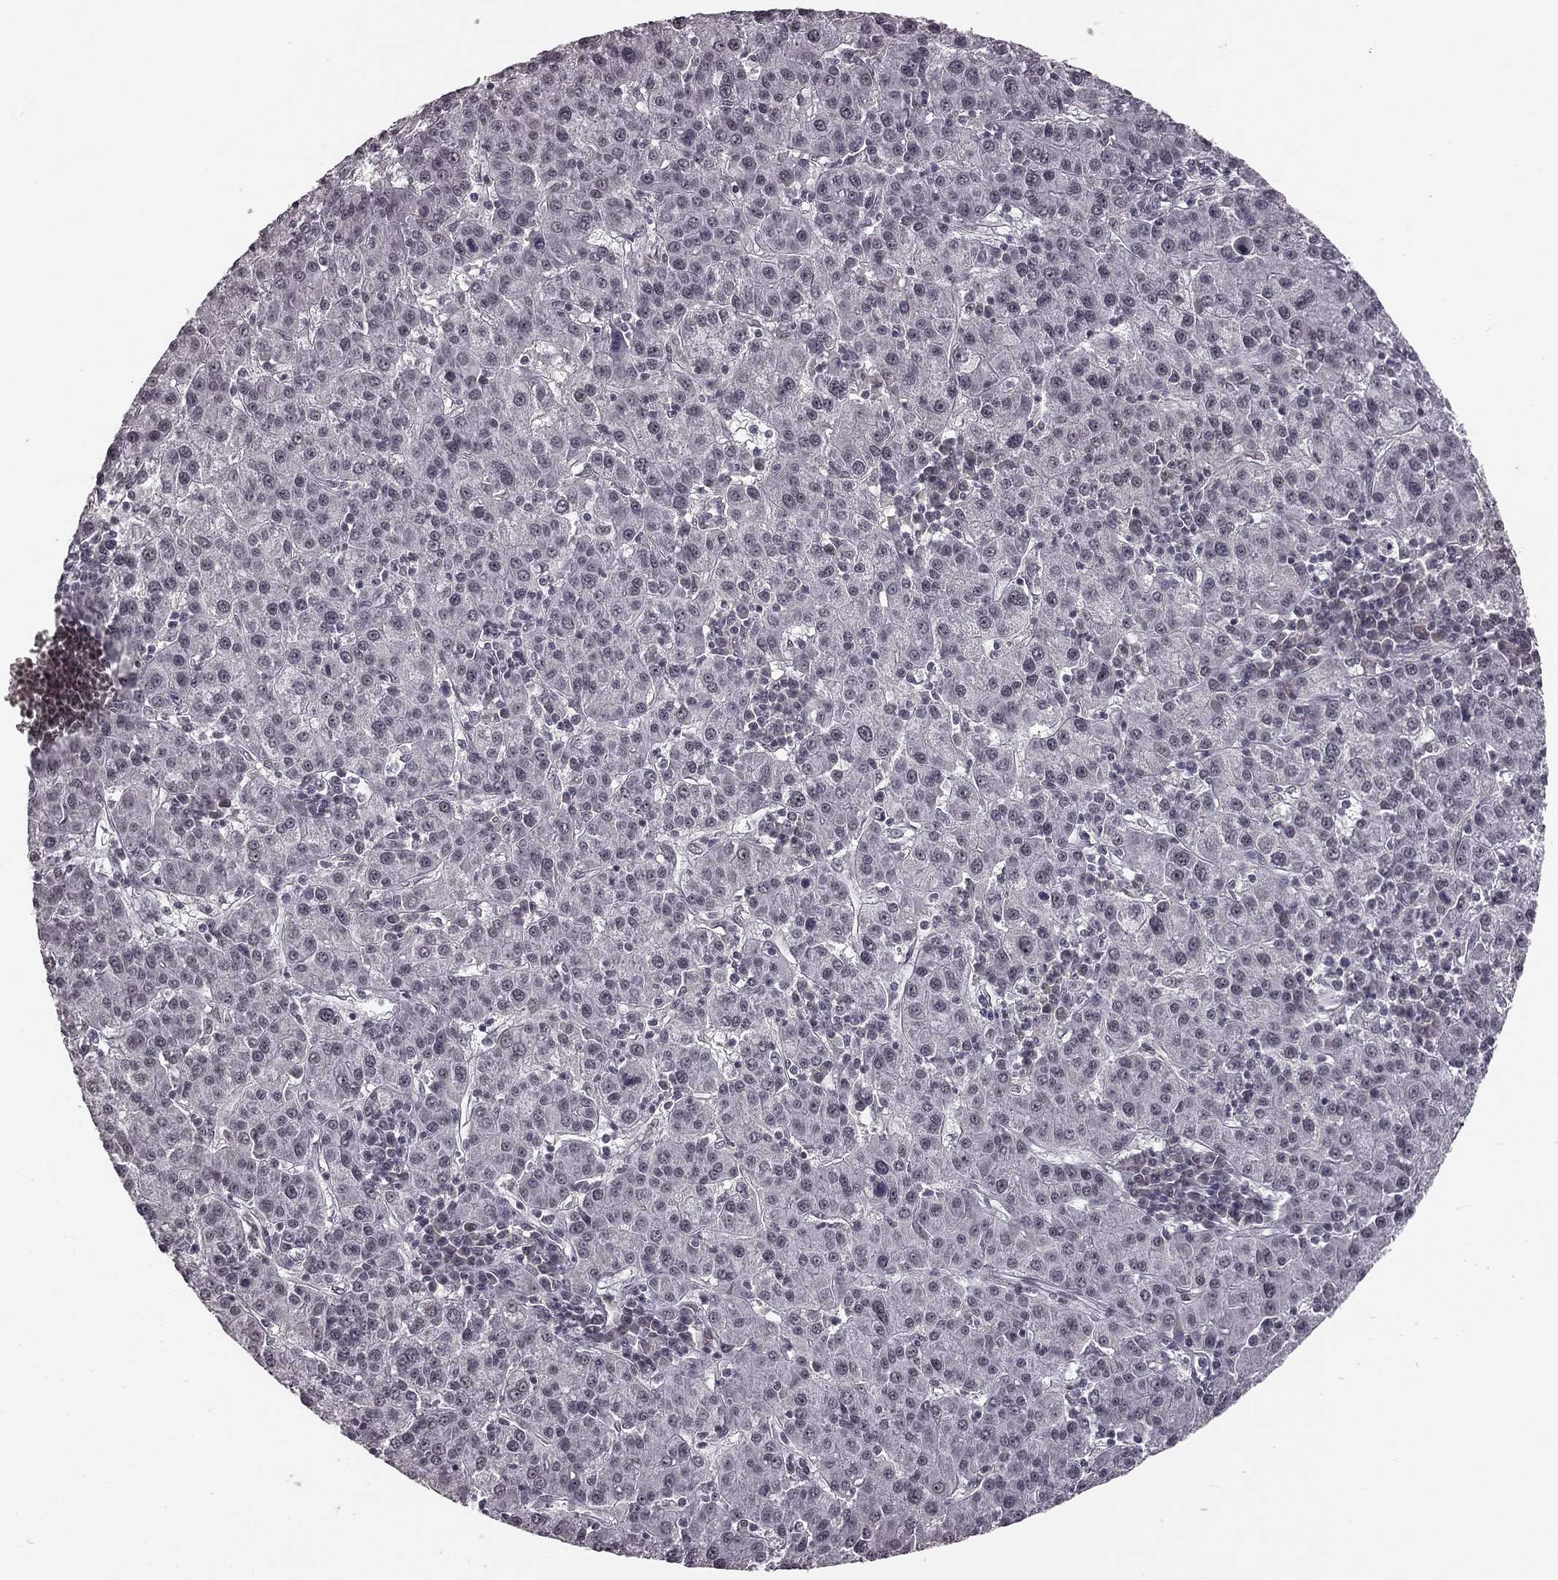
{"staining": {"intensity": "negative", "quantity": "none", "location": "none"}, "tissue": "liver cancer", "cell_type": "Tumor cells", "image_type": "cancer", "snomed": [{"axis": "morphology", "description": "Carcinoma, Hepatocellular, NOS"}, {"axis": "topography", "description": "Liver"}], "caption": "Immunohistochemical staining of human hepatocellular carcinoma (liver) demonstrates no significant staining in tumor cells. (Stains: DAB (3,3'-diaminobenzidine) immunohistochemistry (IHC) with hematoxylin counter stain, Microscopy: brightfield microscopy at high magnification).", "gene": "HCN4", "patient": {"sex": "female", "age": 60}}